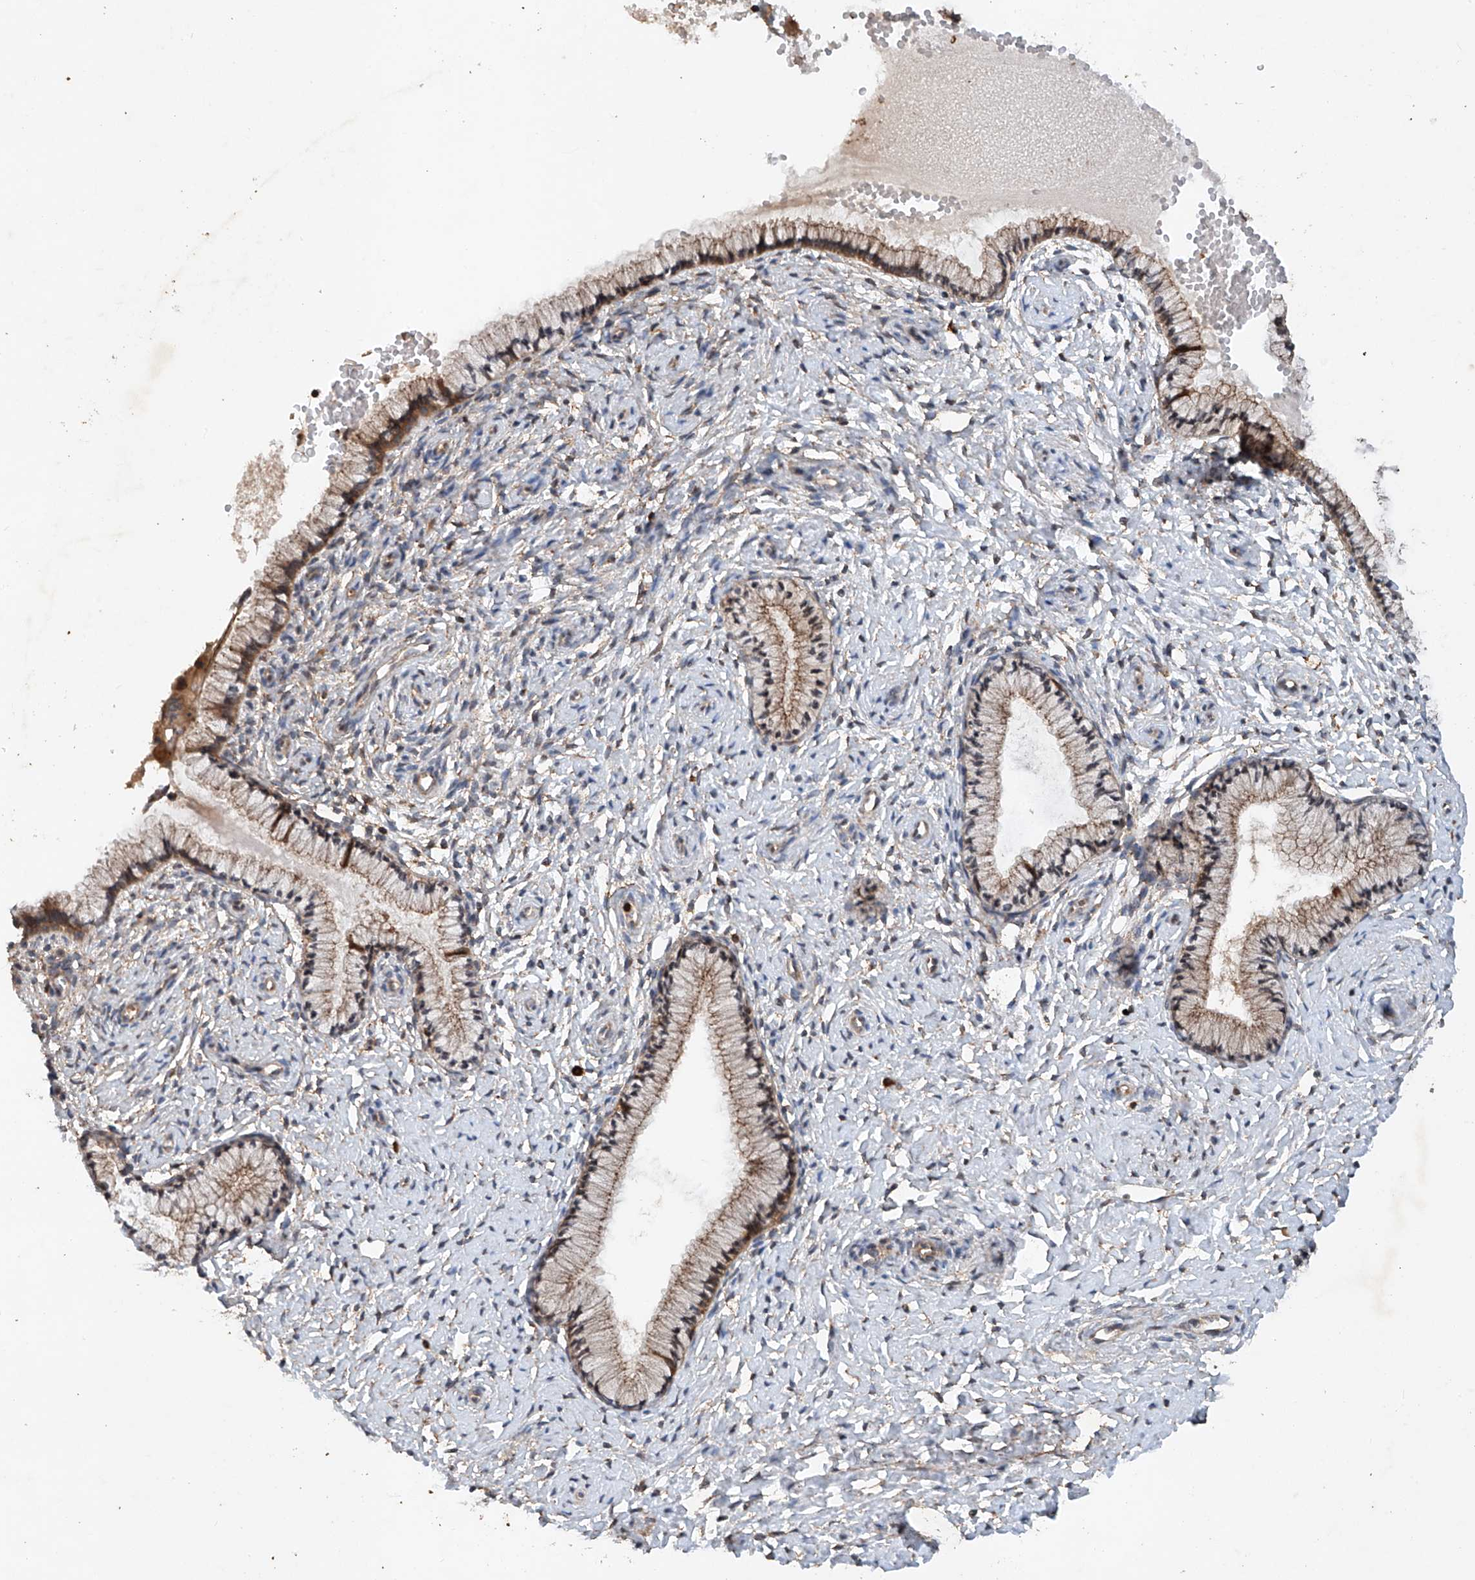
{"staining": {"intensity": "moderate", "quantity": ">75%", "location": "cytoplasmic/membranous"}, "tissue": "cervix", "cell_type": "Glandular cells", "image_type": "normal", "snomed": [{"axis": "morphology", "description": "Normal tissue, NOS"}, {"axis": "topography", "description": "Cervix"}], "caption": "Cervix stained with a brown dye demonstrates moderate cytoplasmic/membranous positive staining in about >75% of glandular cells.", "gene": "CEP85L", "patient": {"sex": "female", "age": 33}}